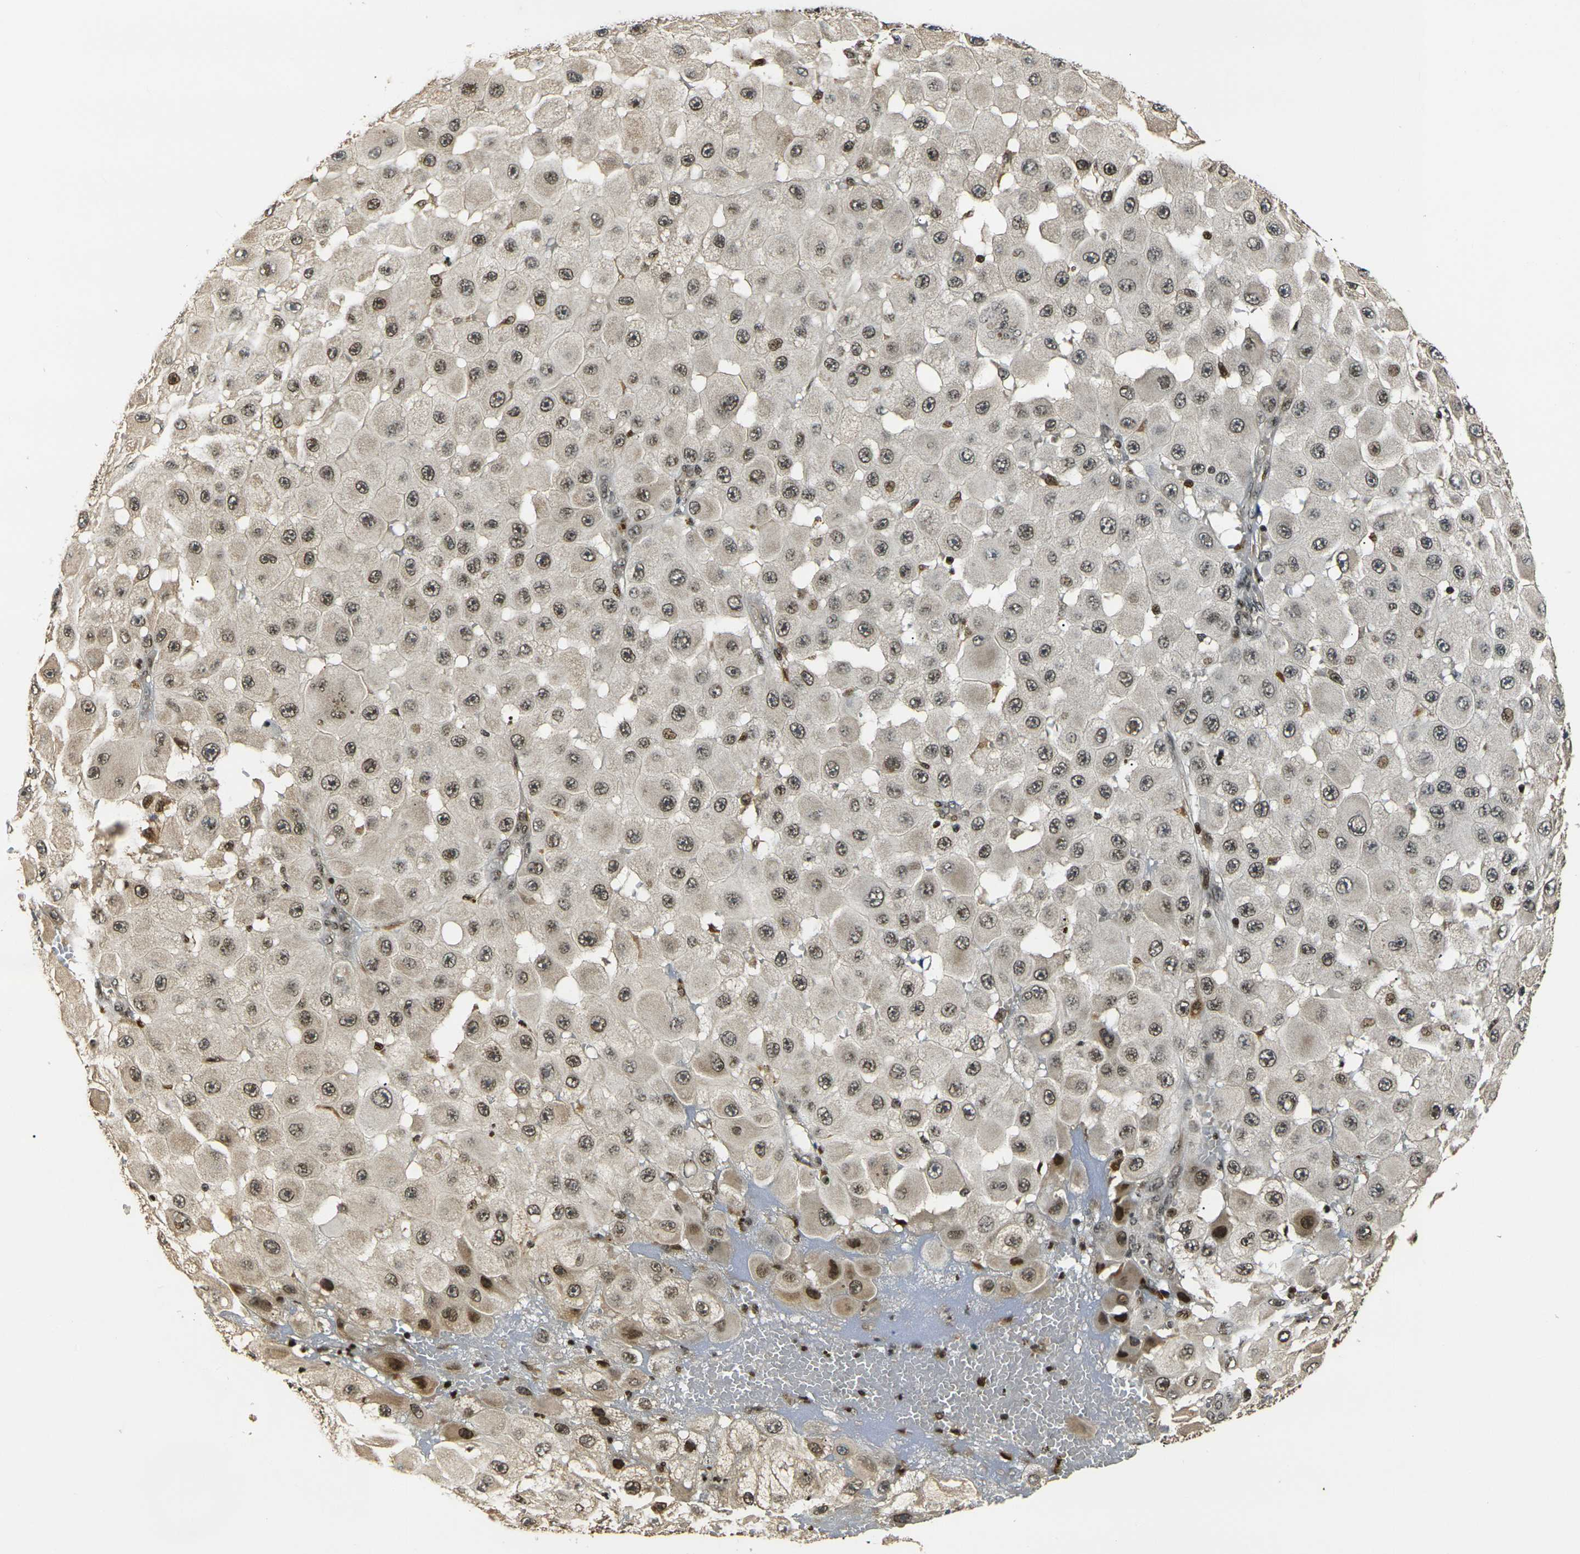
{"staining": {"intensity": "moderate", "quantity": ">75%", "location": "cytoplasmic/membranous,nuclear"}, "tissue": "melanoma", "cell_type": "Tumor cells", "image_type": "cancer", "snomed": [{"axis": "morphology", "description": "Malignant melanoma, NOS"}, {"axis": "topography", "description": "Skin"}], "caption": "The micrograph exhibits staining of melanoma, revealing moderate cytoplasmic/membranous and nuclear protein staining (brown color) within tumor cells. (brown staining indicates protein expression, while blue staining denotes nuclei).", "gene": "ACTL6A", "patient": {"sex": "female", "age": 81}}